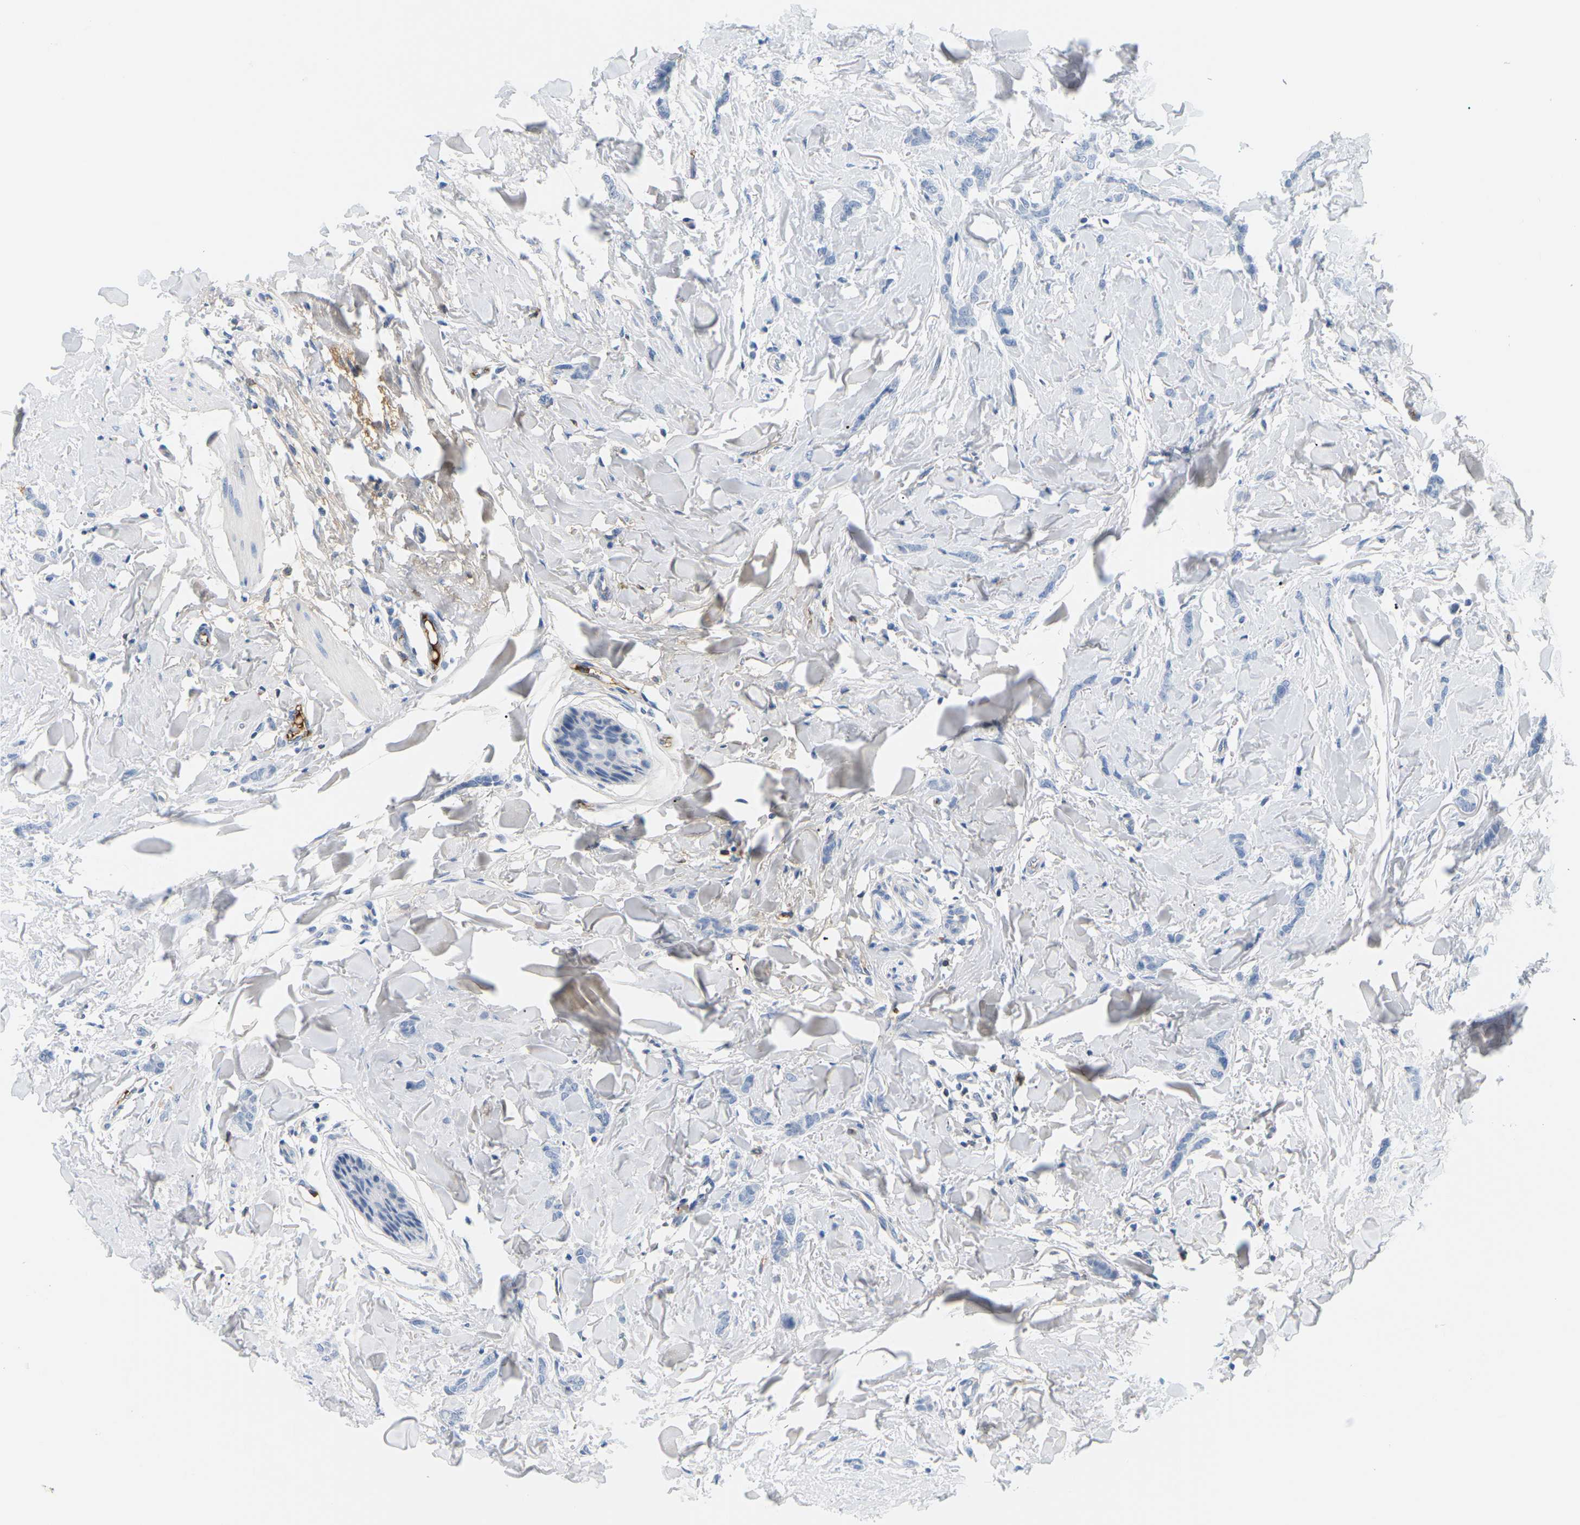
{"staining": {"intensity": "negative", "quantity": "none", "location": "none"}, "tissue": "breast cancer", "cell_type": "Tumor cells", "image_type": "cancer", "snomed": [{"axis": "morphology", "description": "Lobular carcinoma"}, {"axis": "topography", "description": "Skin"}, {"axis": "topography", "description": "Breast"}], "caption": "This image is of lobular carcinoma (breast) stained with immunohistochemistry to label a protein in brown with the nuclei are counter-stained blue. There is no expression in tumor cells. (Brightfield microscopy of DAB (3,3'-diaminobenzidine) immunohistochemistry at high magnification).", "gene": "APOB", "patient": {"sex": "female", "age": 46}}